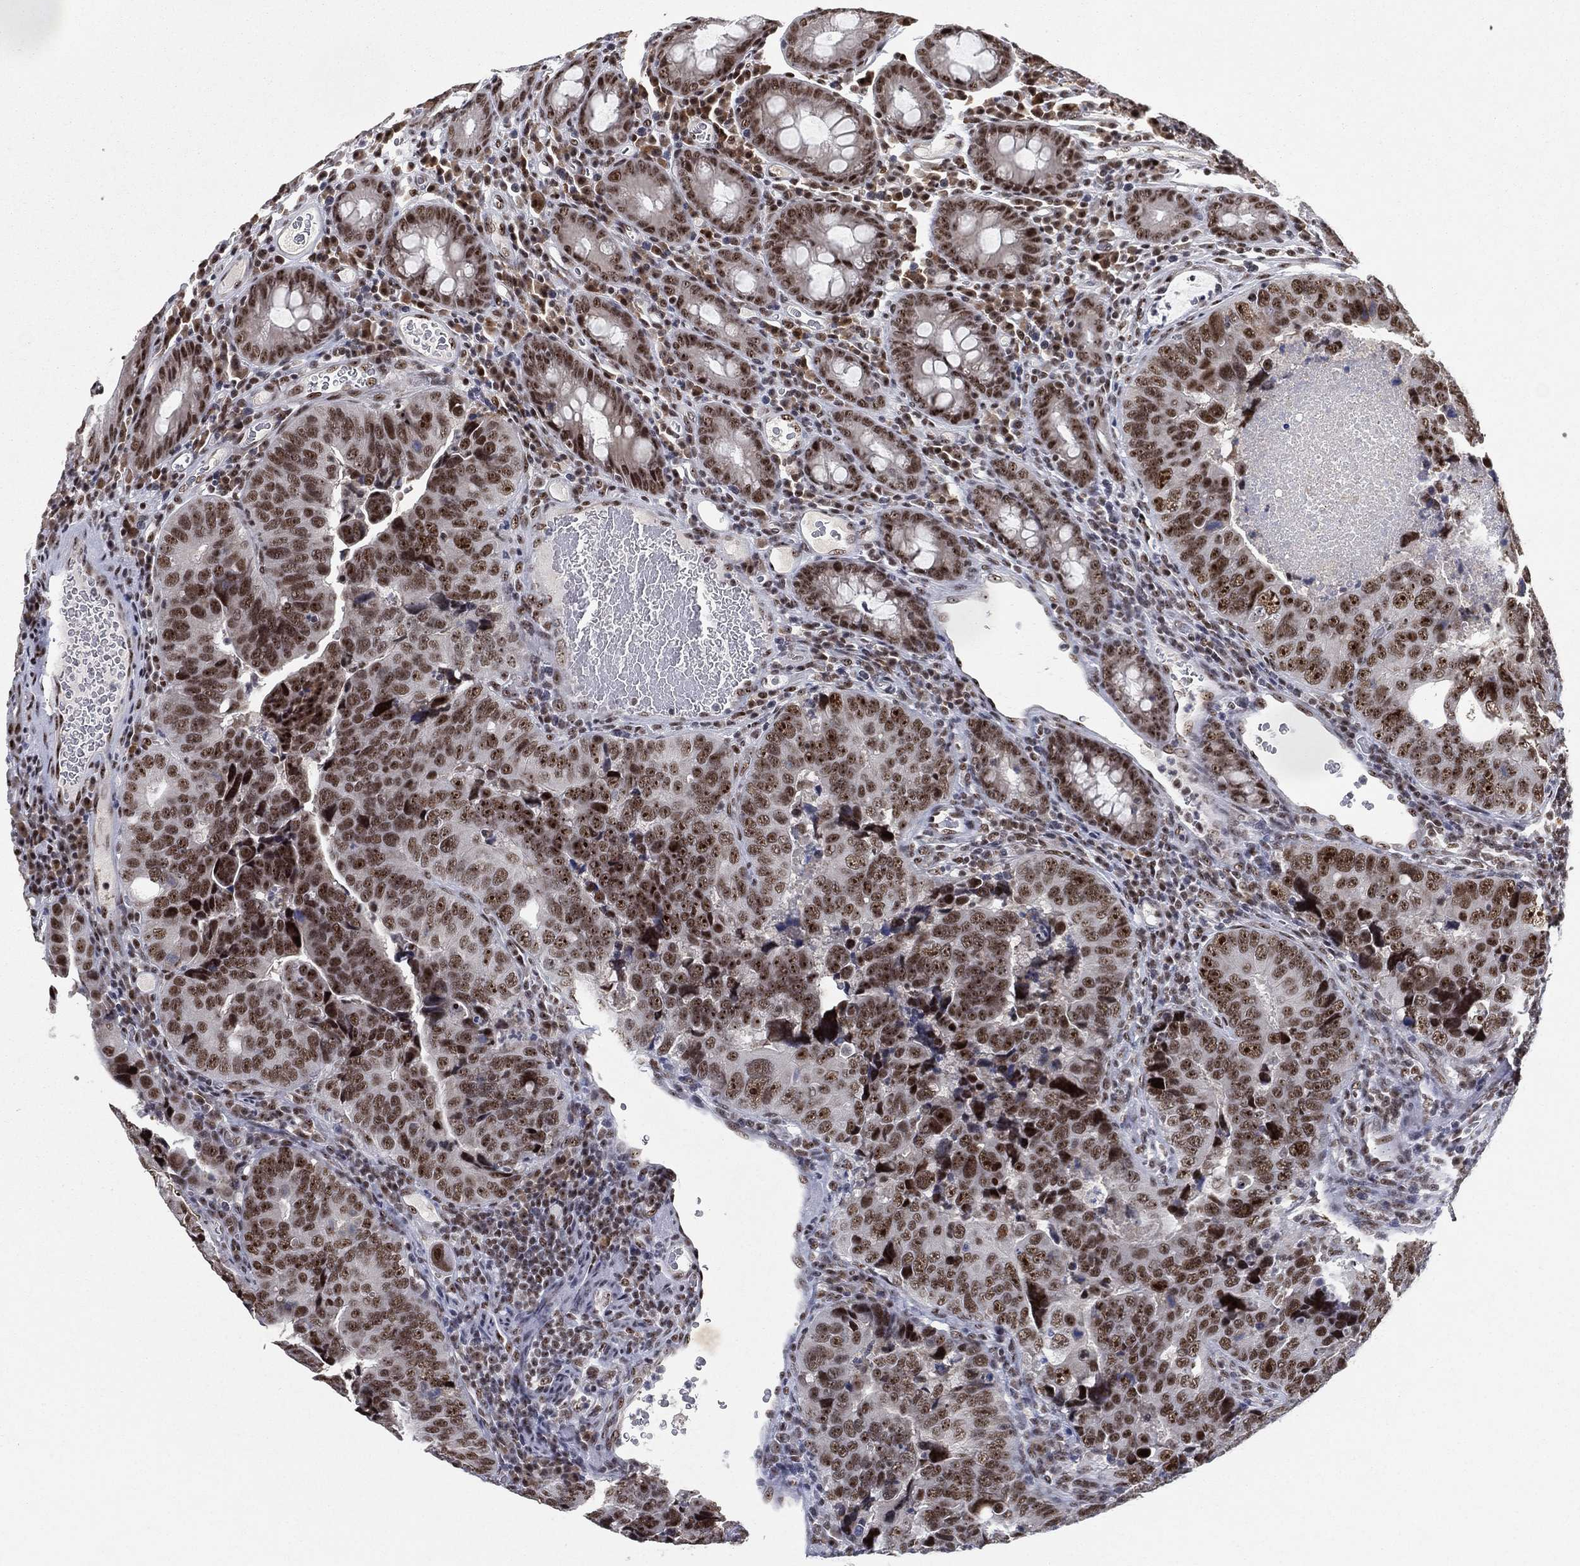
{"staining": {"intensity": "moderate", "quantity": ">75%", "location": "nuclear"}, "tissue": "colorectal cancer", "cell_type": "Tumor cells", "image_type": "cancer", "snomed": [{"axis": "morphology", "description": "Adenocarcinoma, NOS"}, {"axis": "topography", "description": "Colon"}], "caption": "Immunohistochemistry of human colorectal cancer demonstrates medium levels of moderate nuclear positivity in about >75% of tumor cells.", "gene": "DDX27", "patient": {"sex": "female", "age": 72}}